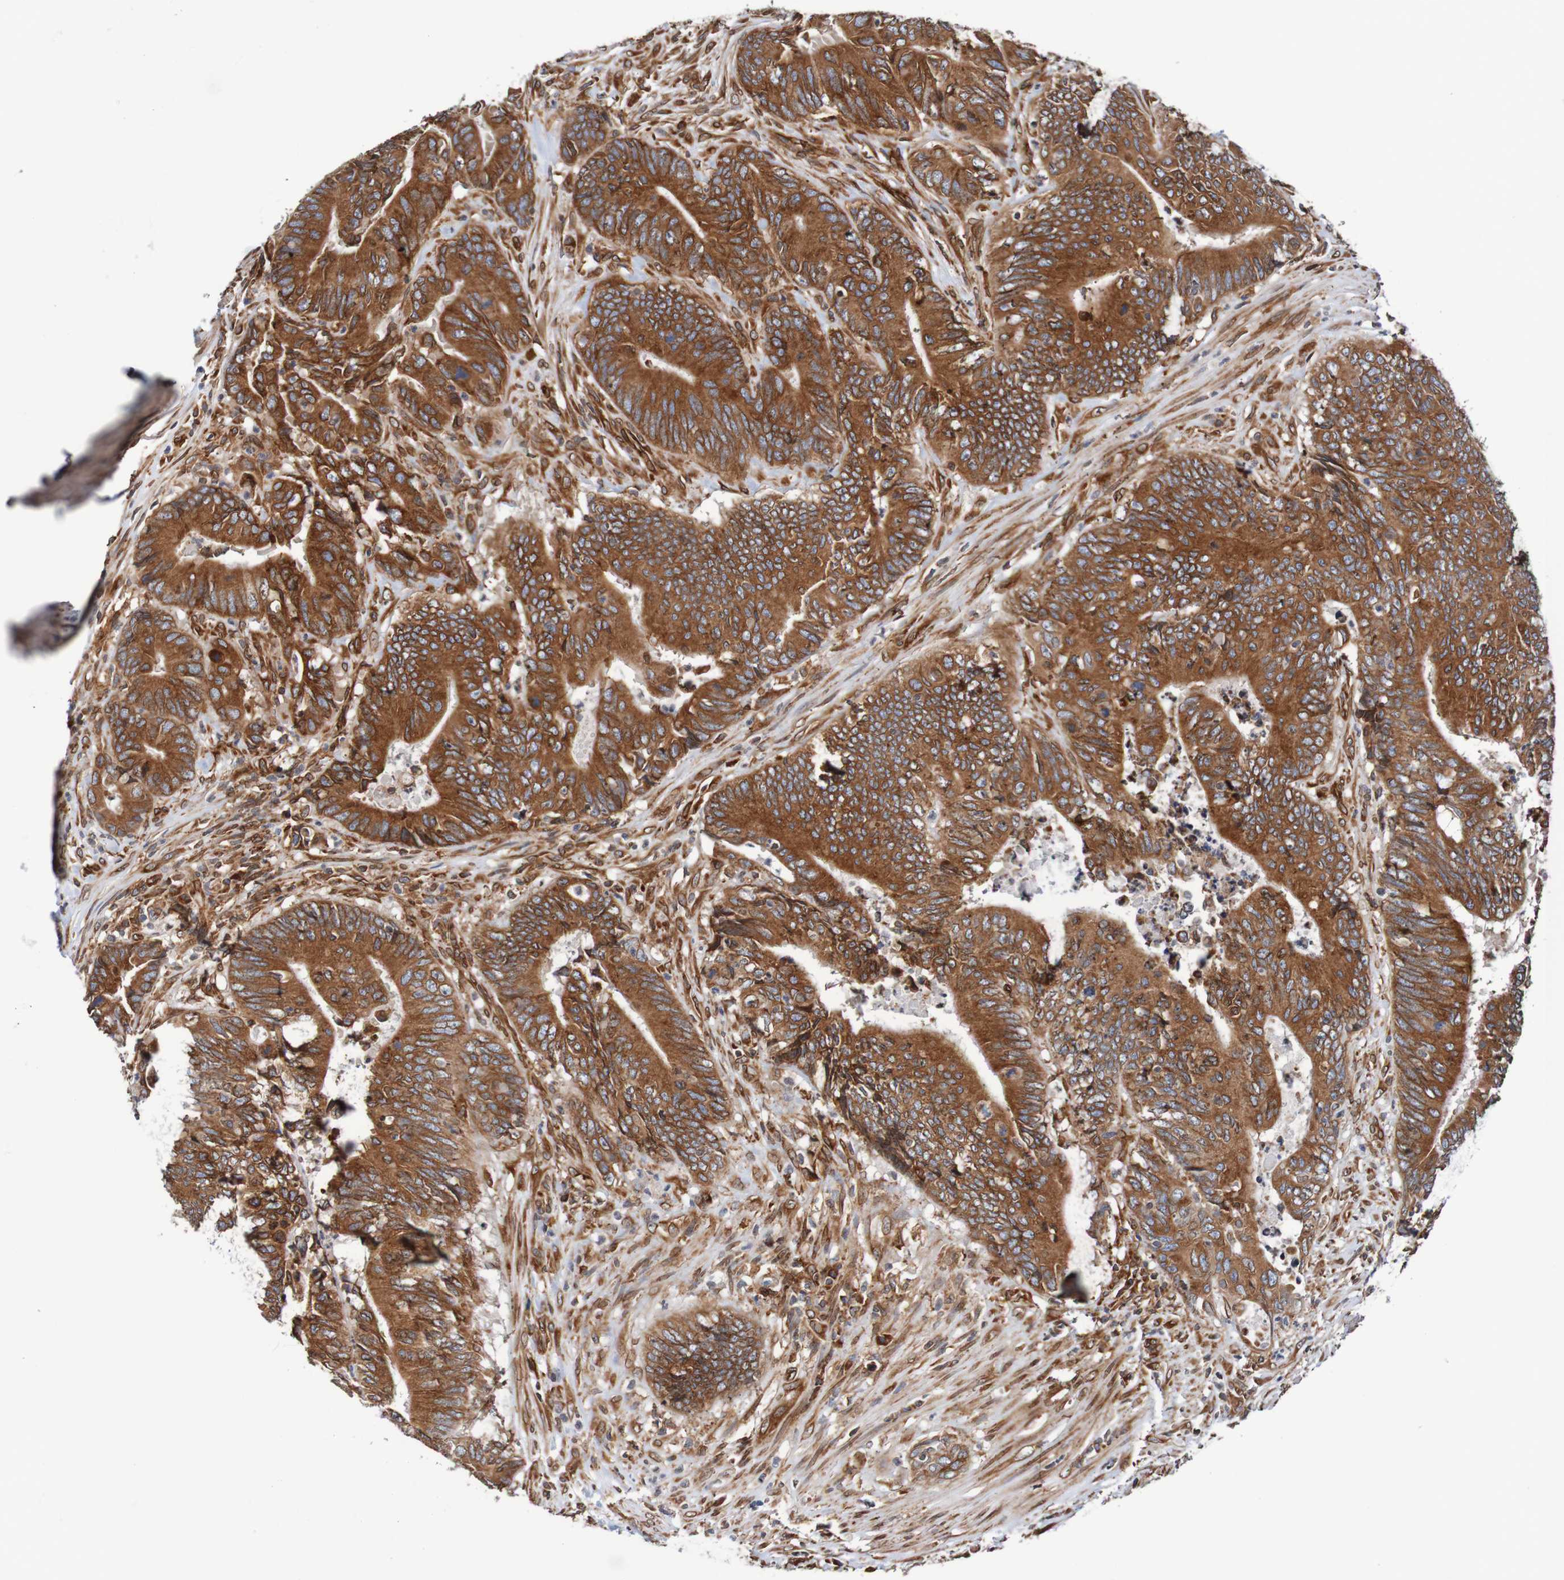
{"staining": {"intensity": "strong", "quantity": ">75%", "location": "cytoplasmic/membranous,nuclear"}, "tissue": "colorectal cancer", "cell_type": "Tumor cells", "image_type": "cancer", "snomed": [{"axis": "morphology", "description": "Normal tissue, NOS"}, {"axis": "morphology", "description": "Adenocarcinoma, NOS"}, {"axis": "topography", "description": "Colon"}], "caption": "Immunohistochemical staining of adenocarcinoma (colorectal) shows high levels of strong cytoplasmic/membranous and nuclear protein staining in approximately >75% of tumor cells.", "gene": "TMEM109", "patient": {"sex": "male", "age": 56}}